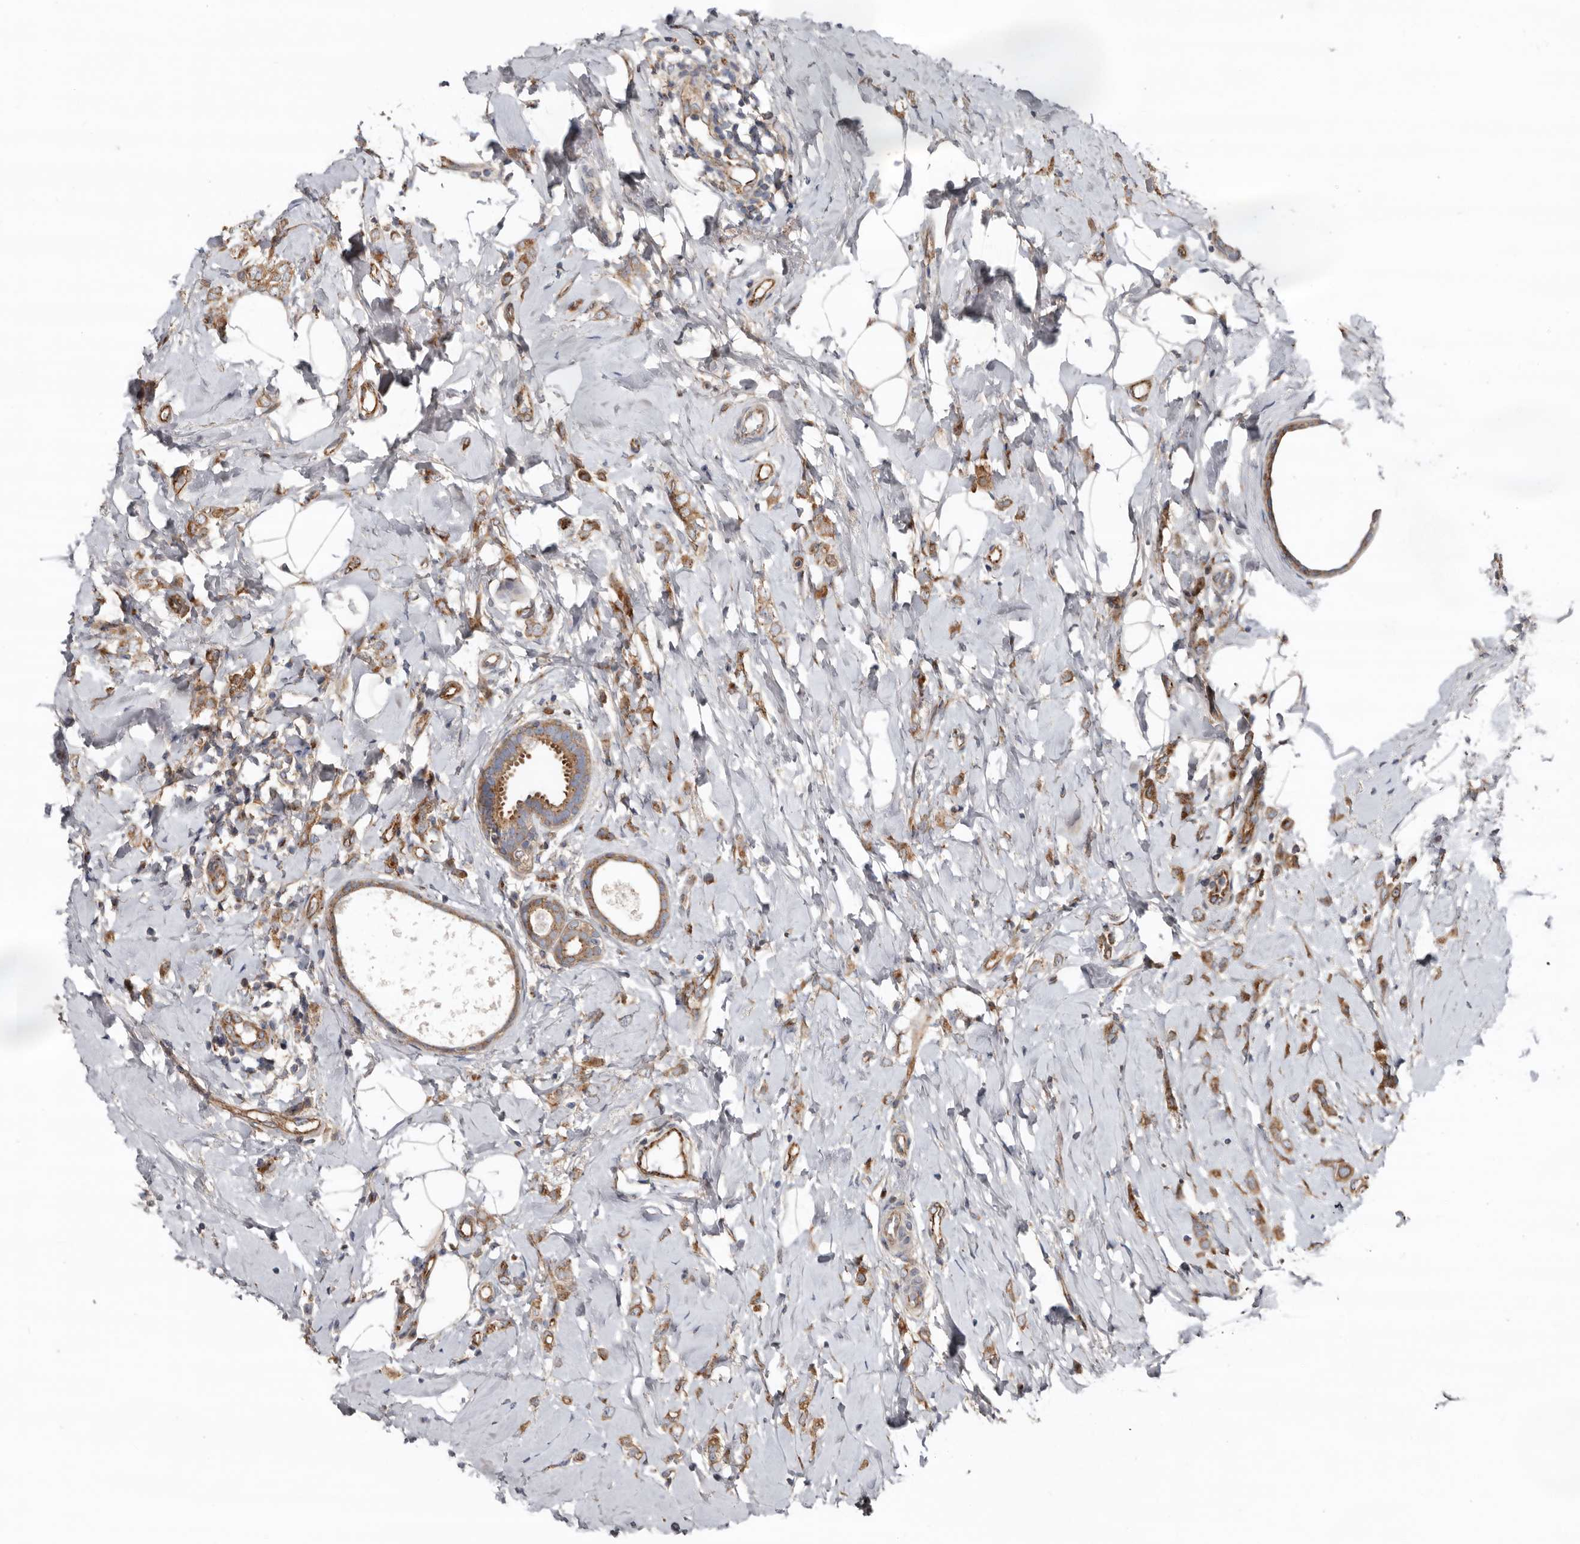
{"staining": {"intensity": "moderate", "quantity": ">75%", "location": "cytoplasmic/membranous"}, "tissue": "breast cancer", "cell_type": "Tumor cells", "image_type": "cancer", "snomed": [{"axis": "morphology", "description": "Lobular carcinoma"}, {"axis": "topography", "description": "Breast"}], "caption": "Immunohistochemistry histopathology image of lobular carcinoma (breast) stained for a protein (brown), which exhibits medium levels of moderate cytoplasmic/membranous positivity in approximately >75% of tumor cells.", "gene": "LUZP1", "patient": {"sex": "female", "age": 47}}